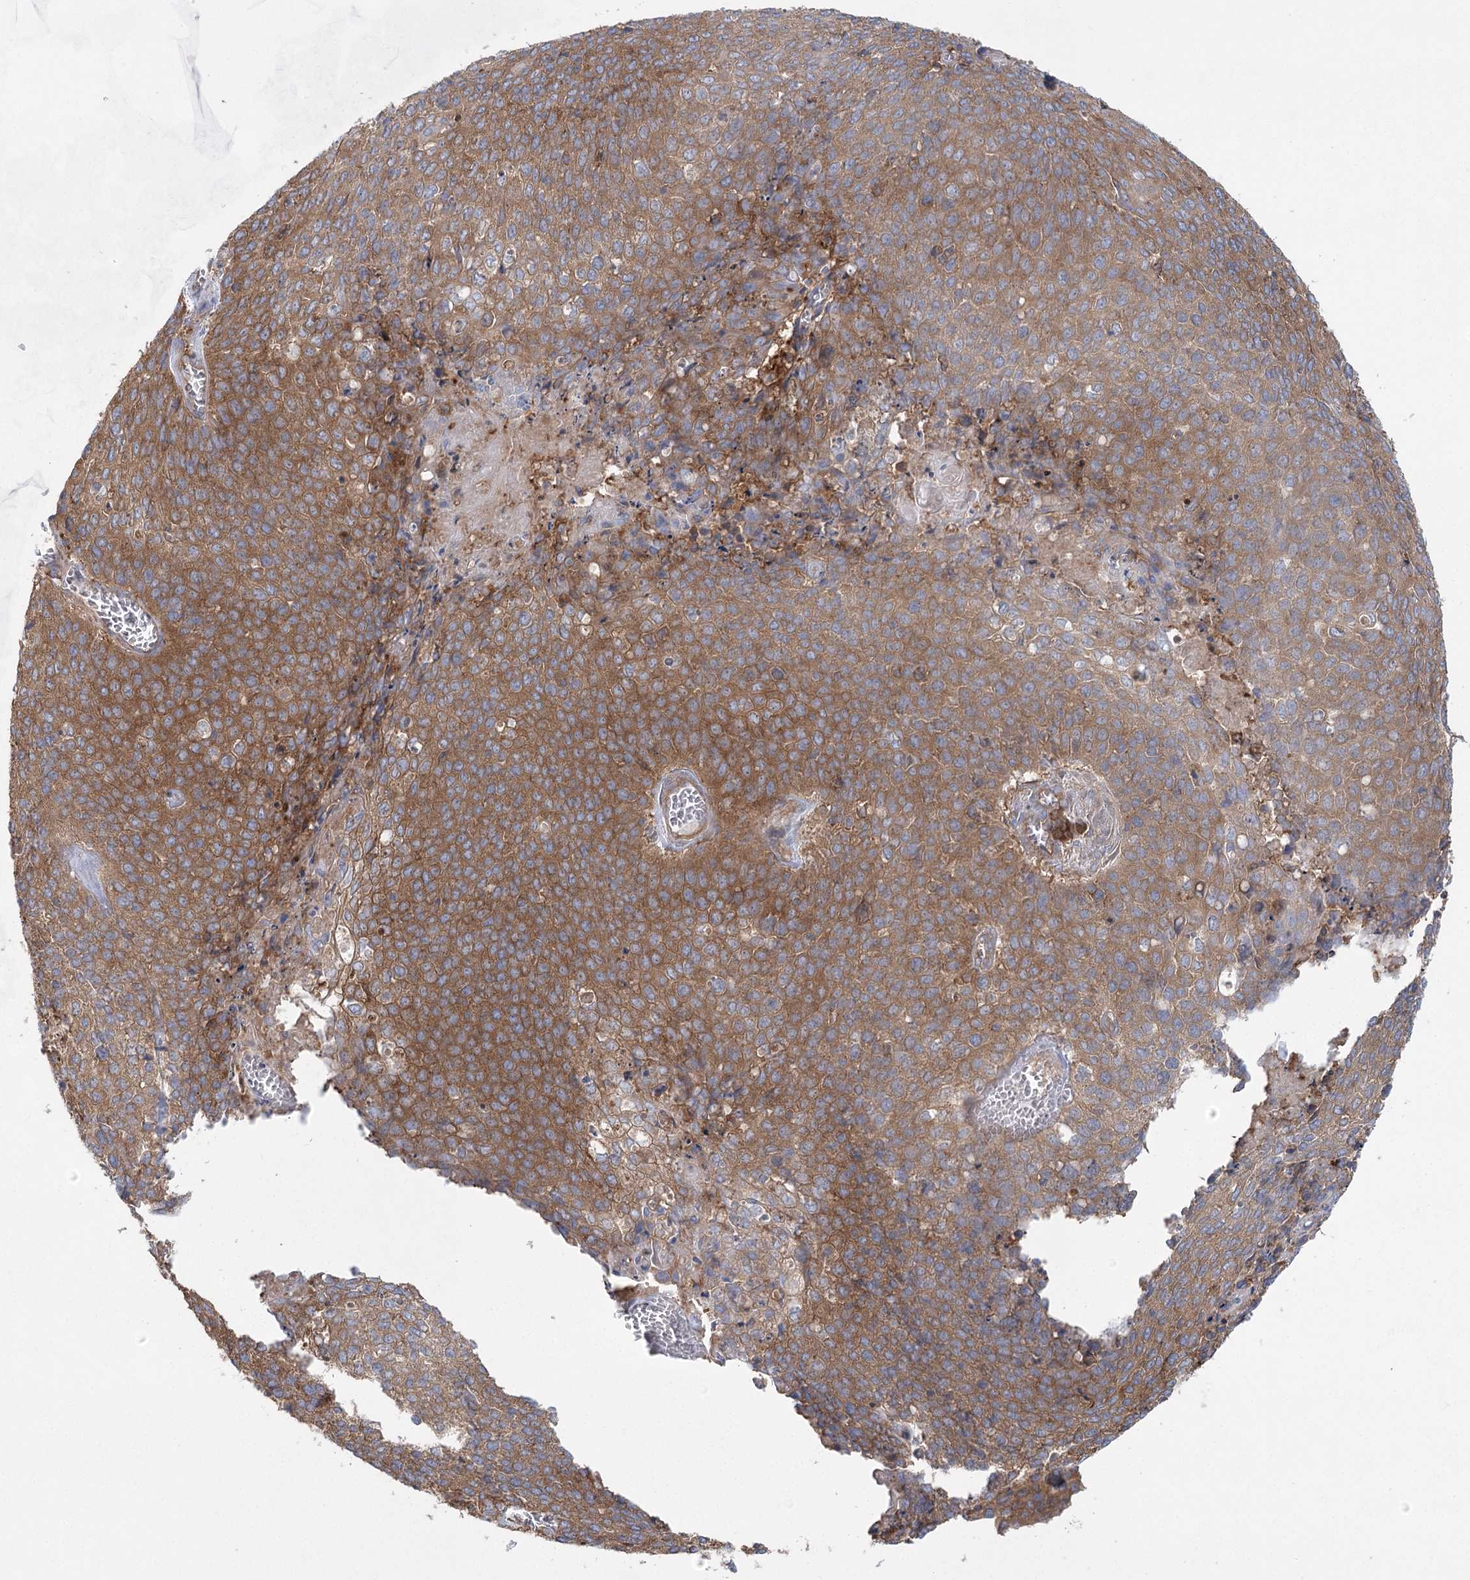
{"staining": {"intensity": "moderate", "quantity": ">75%", "location": "cytoplasmic/membranous"}, "tissue": "cervical cancer", "cell_type": "Tumor cells", "image_type": "cancer", "snomed": [{"axis": "morphology", "description": "Squamous cell carcinoma, NOS"}, {"axis": "topography", "description": "Cervix"}], "caption": "Brown immunohistochemical staining in cervical cancer (squamous cell carcinoma) demonstrates moderate cytoplasmic/membranous staining in about >75% of tumor cells.", "gene": "EIF3A", "patient": {"sex": "female", "age": 39}}